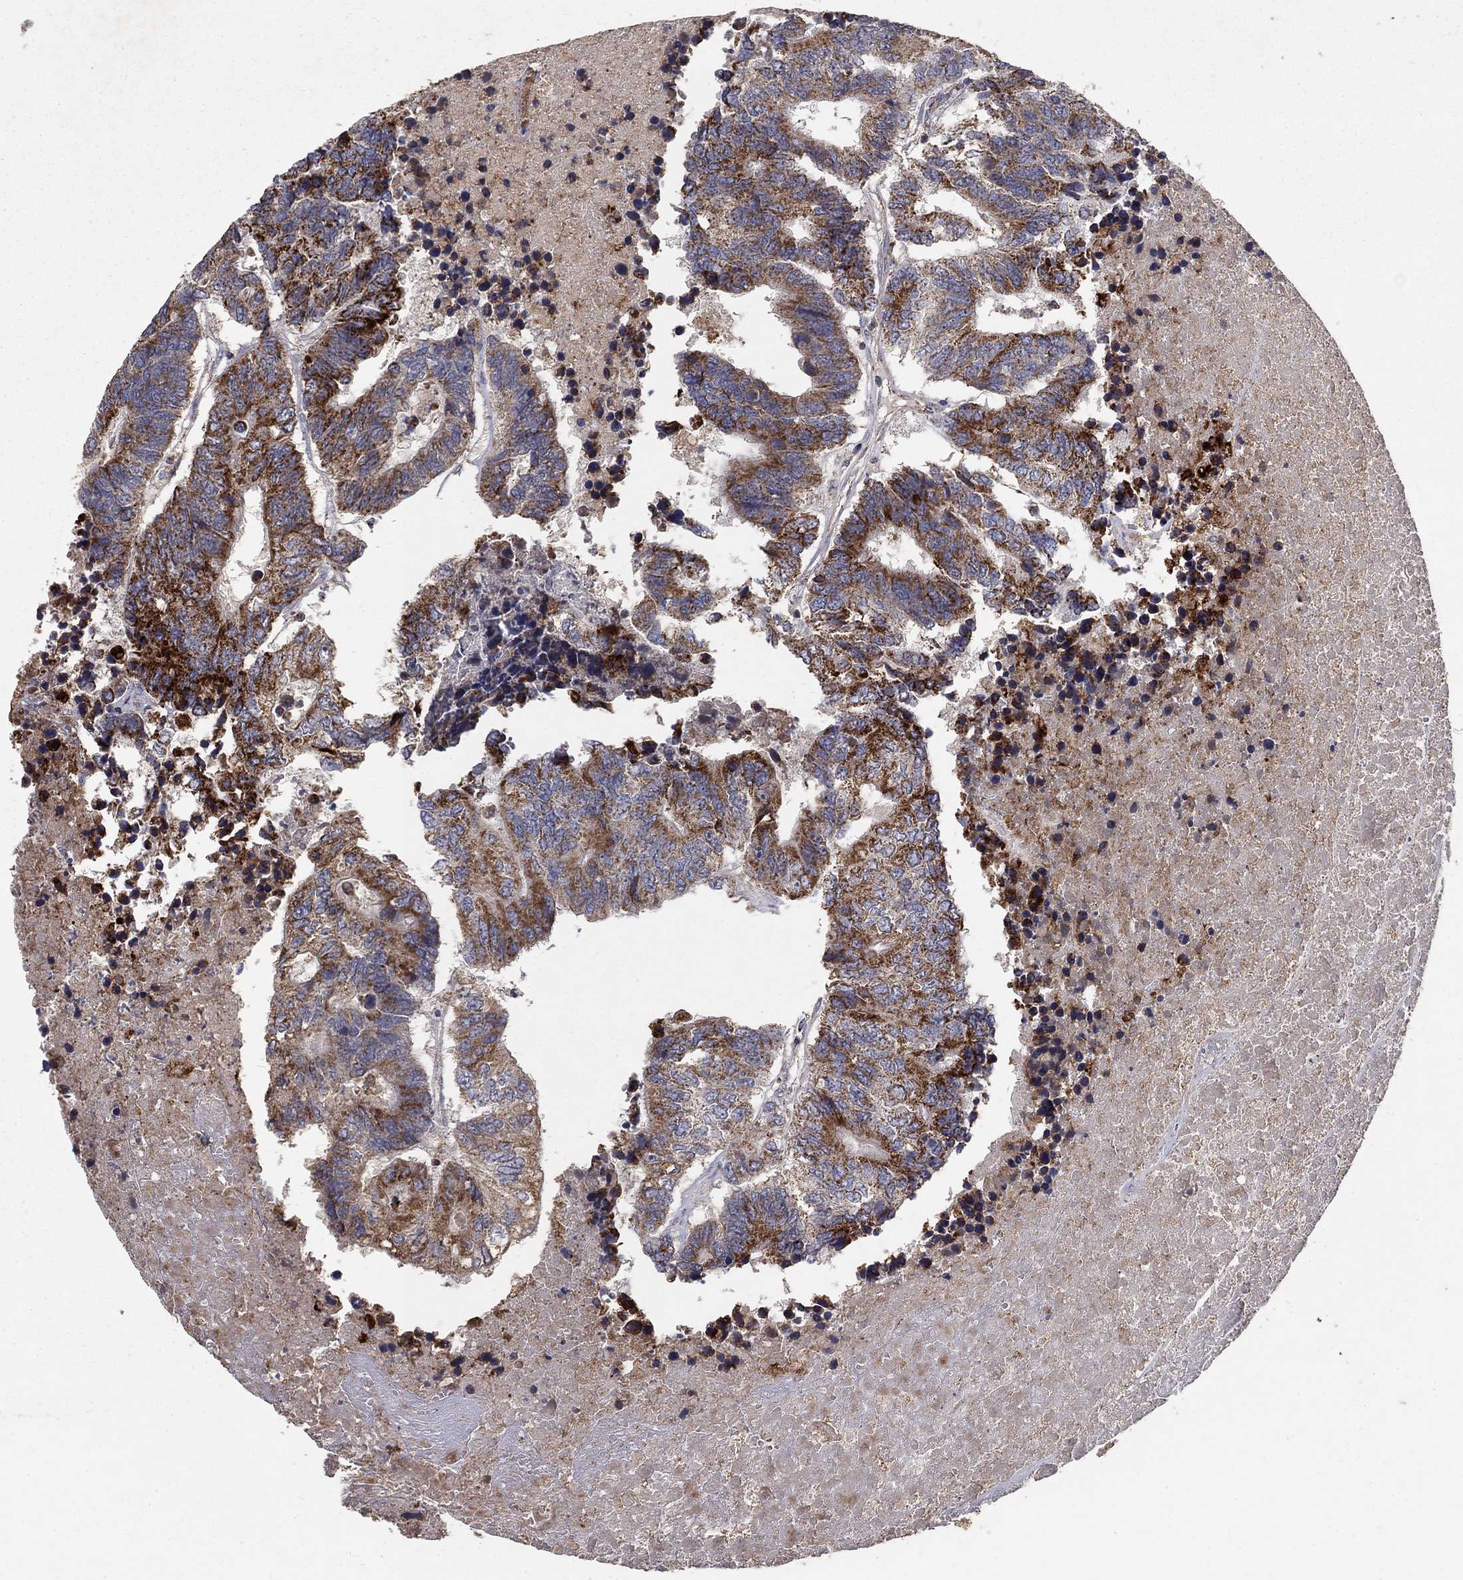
{"staining": {"intensity": "strong", "quantity": "25%-75%", "location": "cytoplasmic/membranous"}, "tissue": "colorectal cancer", "cell_type": "Tumor cells", "image_type": "cancer", "snomed": [{"axis": "morphology", "description": "Adenocarcinoma, NOS"}, {"axis": "topography", "description": "Colon"}], "caption": "This histopathology image demonstrates IHC staining of colorectal cancer (adenocarcinoma), with high strong cytoplasmic/membranous positivity in approximately 25%-75% of tumor cells.", "gene": "GPSM1", "patient": {"sex": "female", "age": 48}}